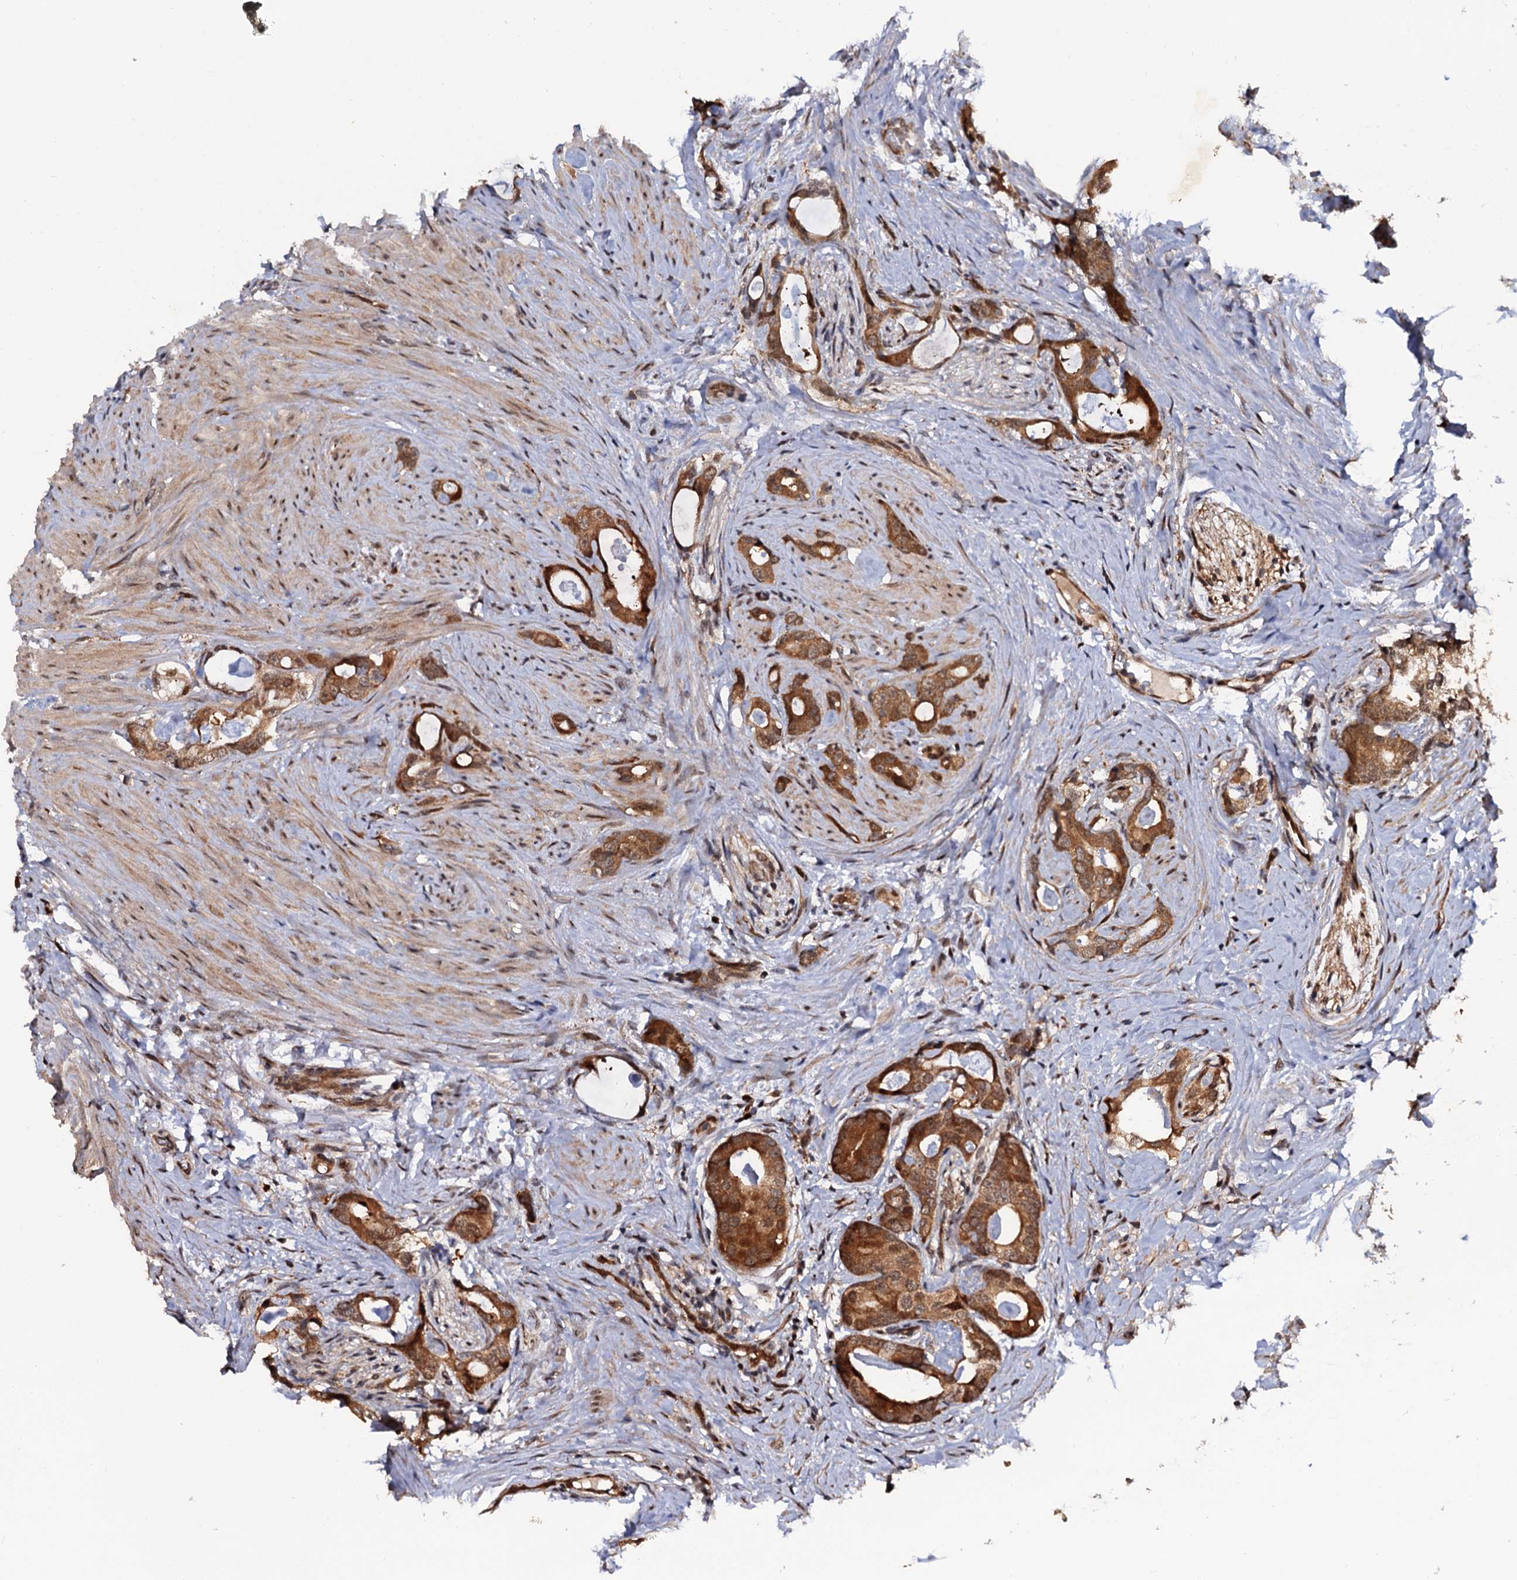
{"staining": {"intensity": "strong", "quantity": ">75%", "location": "cytoplasmic/membranous"}, "tissue": "prostate cancer", "cell_type": "Tumor cells", "image_type": "cancer", "snomed": [{"axis": "morphology", "description": "Adenocarcinoma, Low grade"}, {"axis": "topography", "description": "Prostate"}], "caption": "Prostate cancer (low-grade adenocarcinoma) tissue demonstrates strong cytoplasmic/membranous expression in about >75% of tumor cells, visualized by immunohistochemistry. Using DAB (brown) and hematoxylin (blue) stains, captured at high magnification using brightfield microscopy.", "gene": "CDC23", "patient": {"sex": "male", "age": 63}}